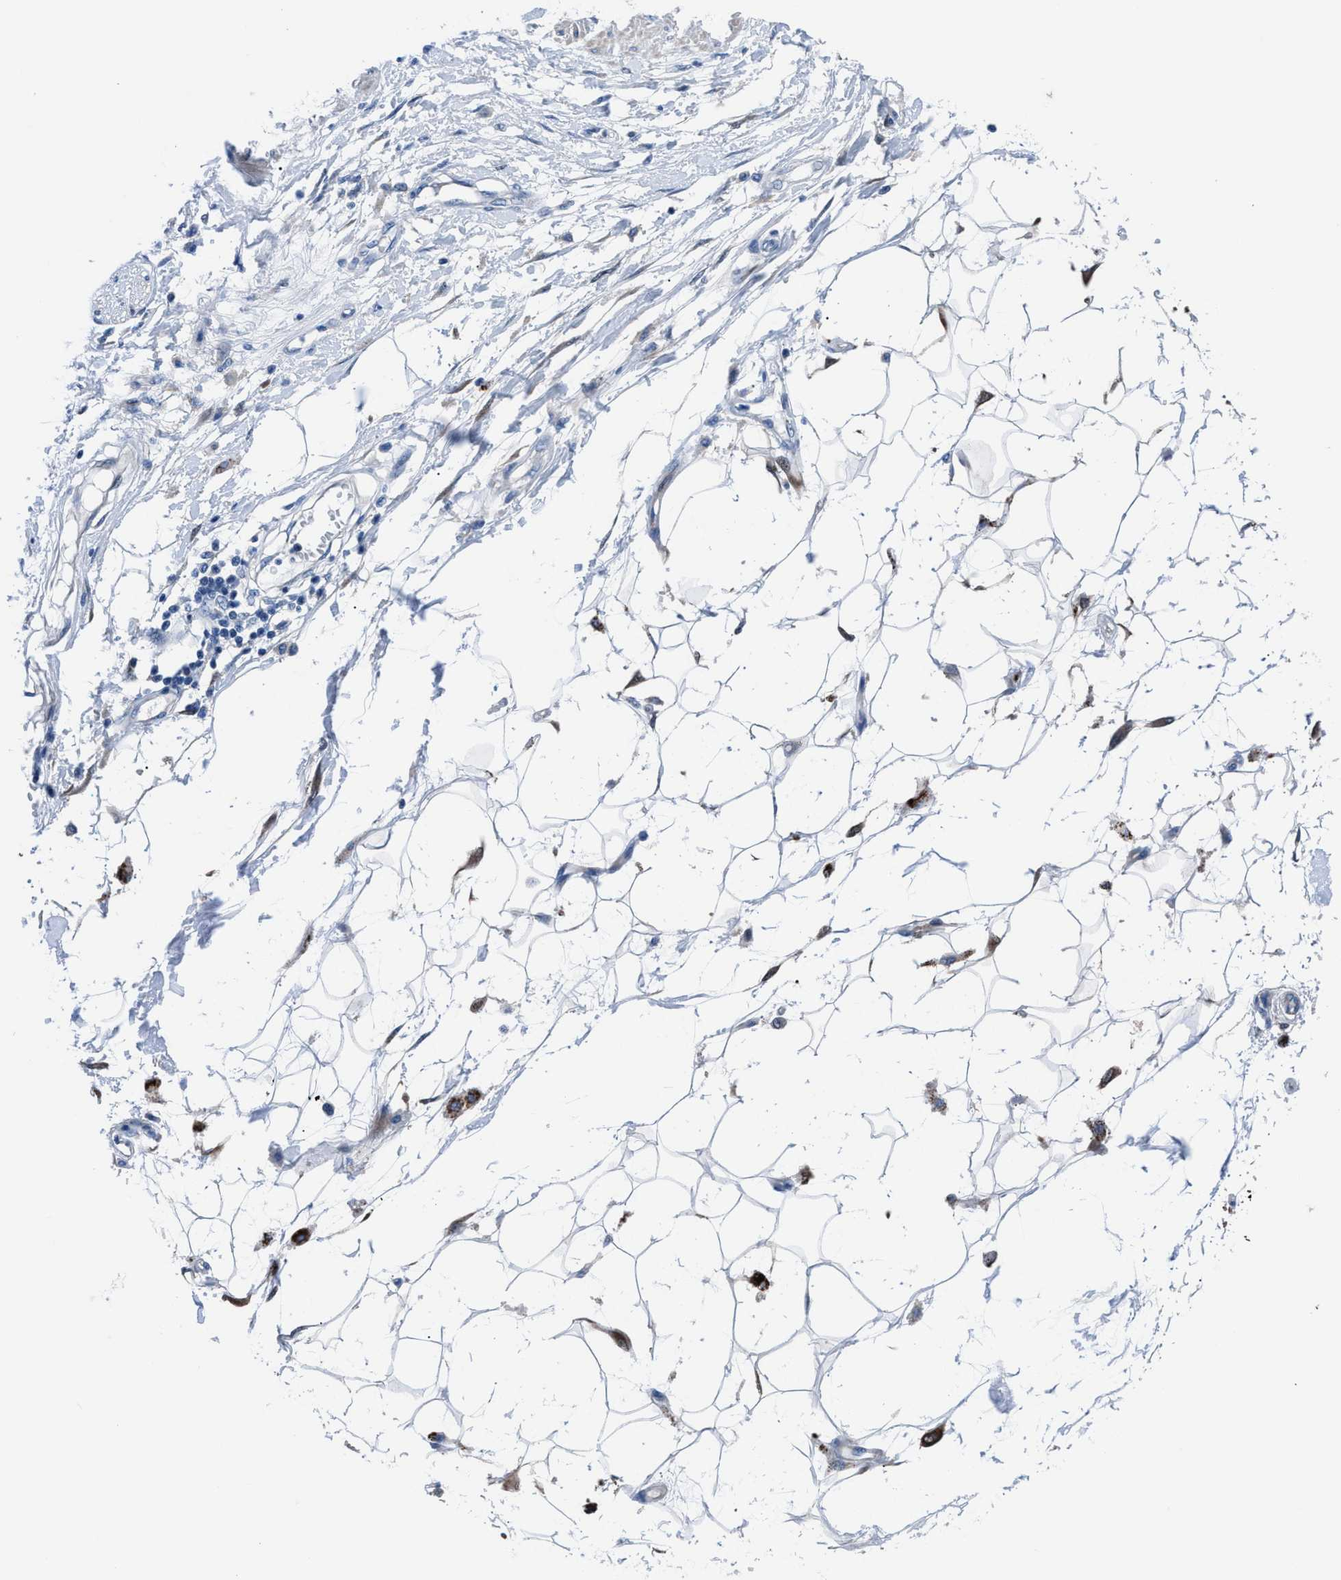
{"staining": {"intensity": "negative", "quantity": "none", "location": "none"}, "tissue": "adipose tissue", "cell_type": "Adipocytes", "image_type": "normal", "snomed": [{"axis": "morphology", "description": "Normal tissue, NOS"}, {"axis": "morphology", "description": "Squamous cell carcinoma, NOS"}, {"axis": "topography", "description": "Skin"}, {"axis": "topography", "description": "Peripheral nerve tissue"}], "caption": "The image shows no staining of adipocytes in unremarkable adipose tissue.", "gene": "UAP1", "patient": {"sex": "male", "age": 83}}